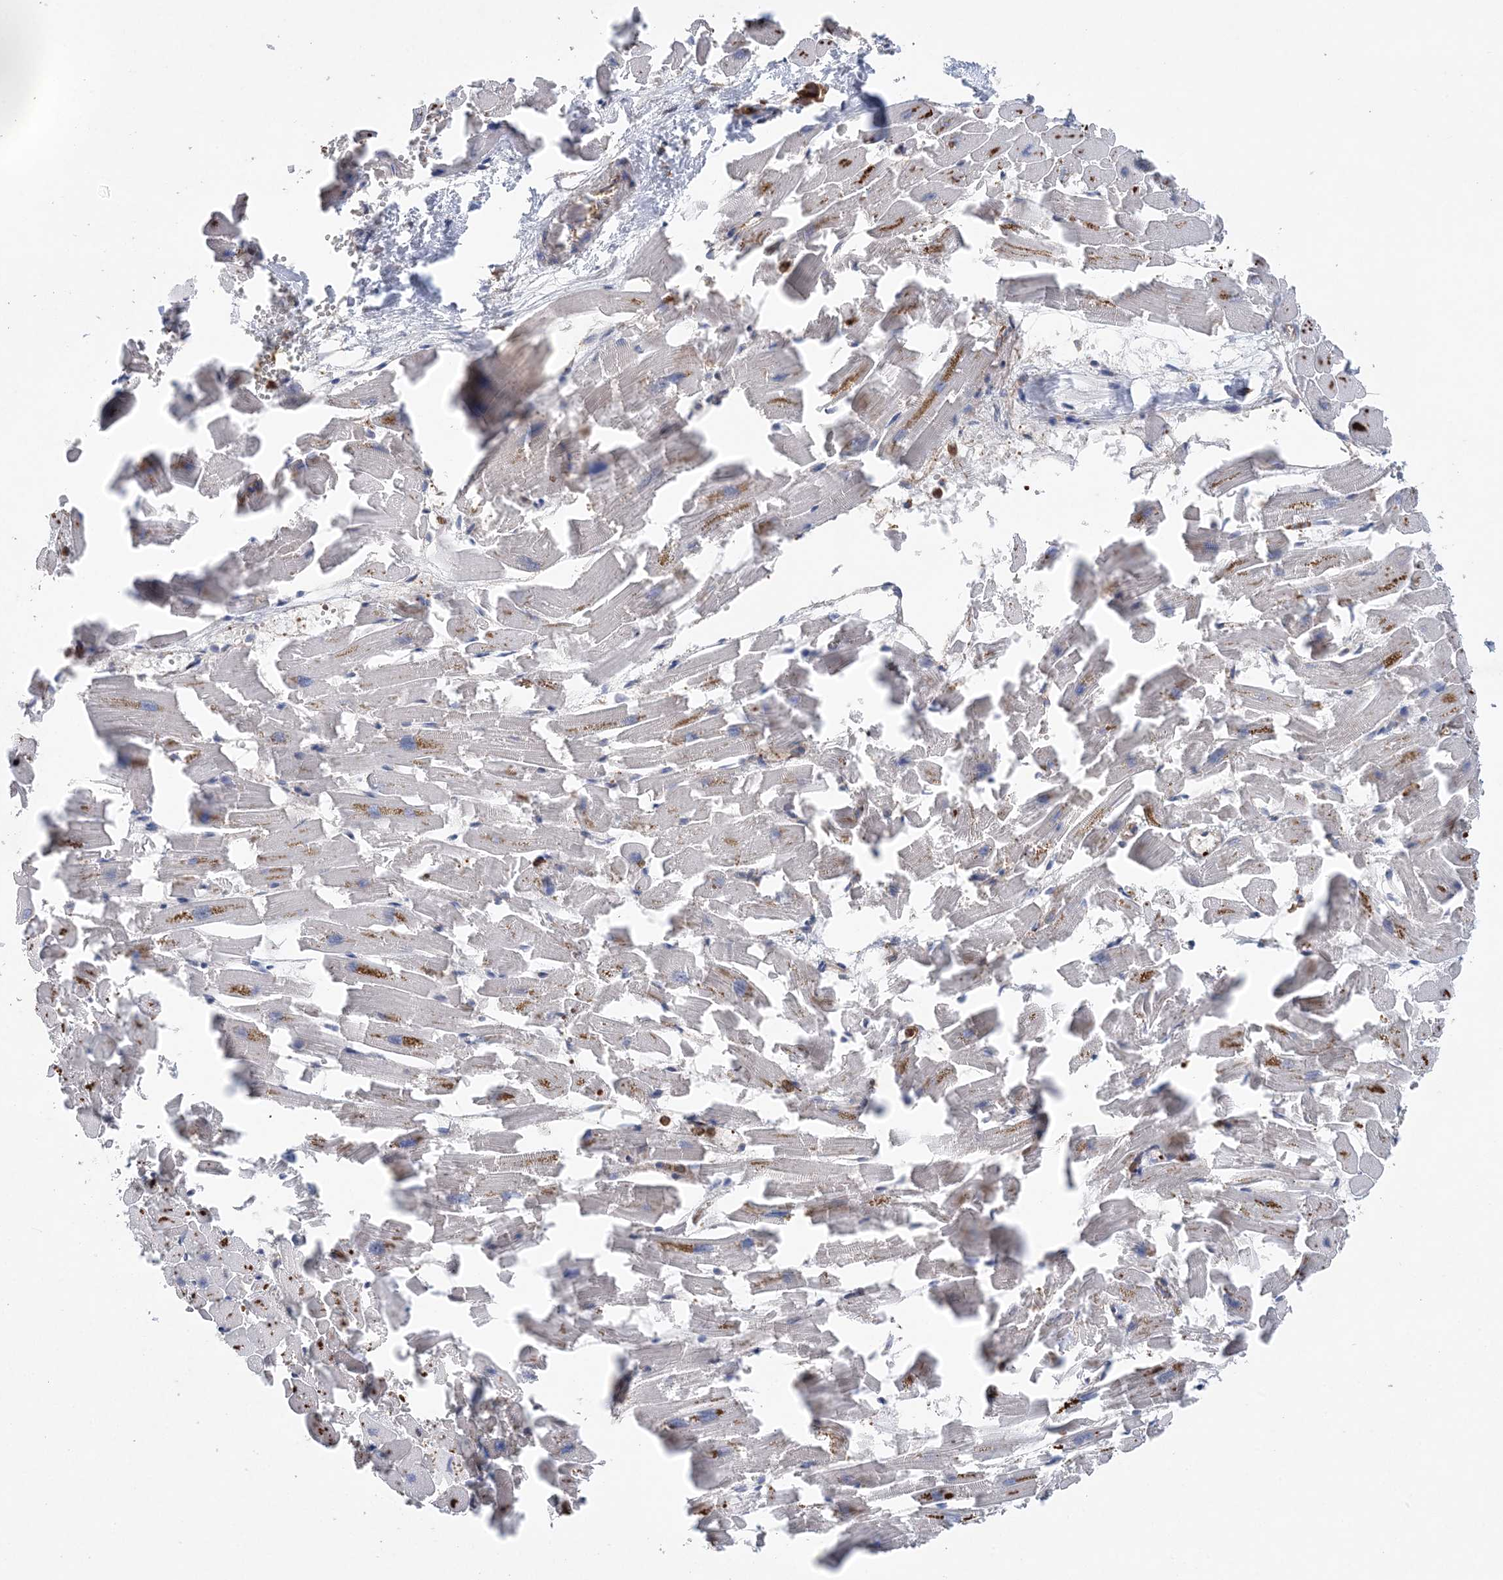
{"staining": {"intensity": "moderate", "quantity": "25%-75%", "location": "cytoplasmic/membranous"}, "tissue": "heart muscle", "cell_type": "Cardiomyocytes", "image_type": "normal", "snomed": [{"axis": "morphology", "description": "Normal tissue, NOS"}, {"axis": "topography", "description": "Heart"}], "caption": "Cardiomyocytes exhibit medium levels of moderate cytoplasmic/membranous staining in about 25%-75% of cells in benign heart muscle.", "gene": "PTTG1IP", "patient": {"sex": "female", "age": 64}}